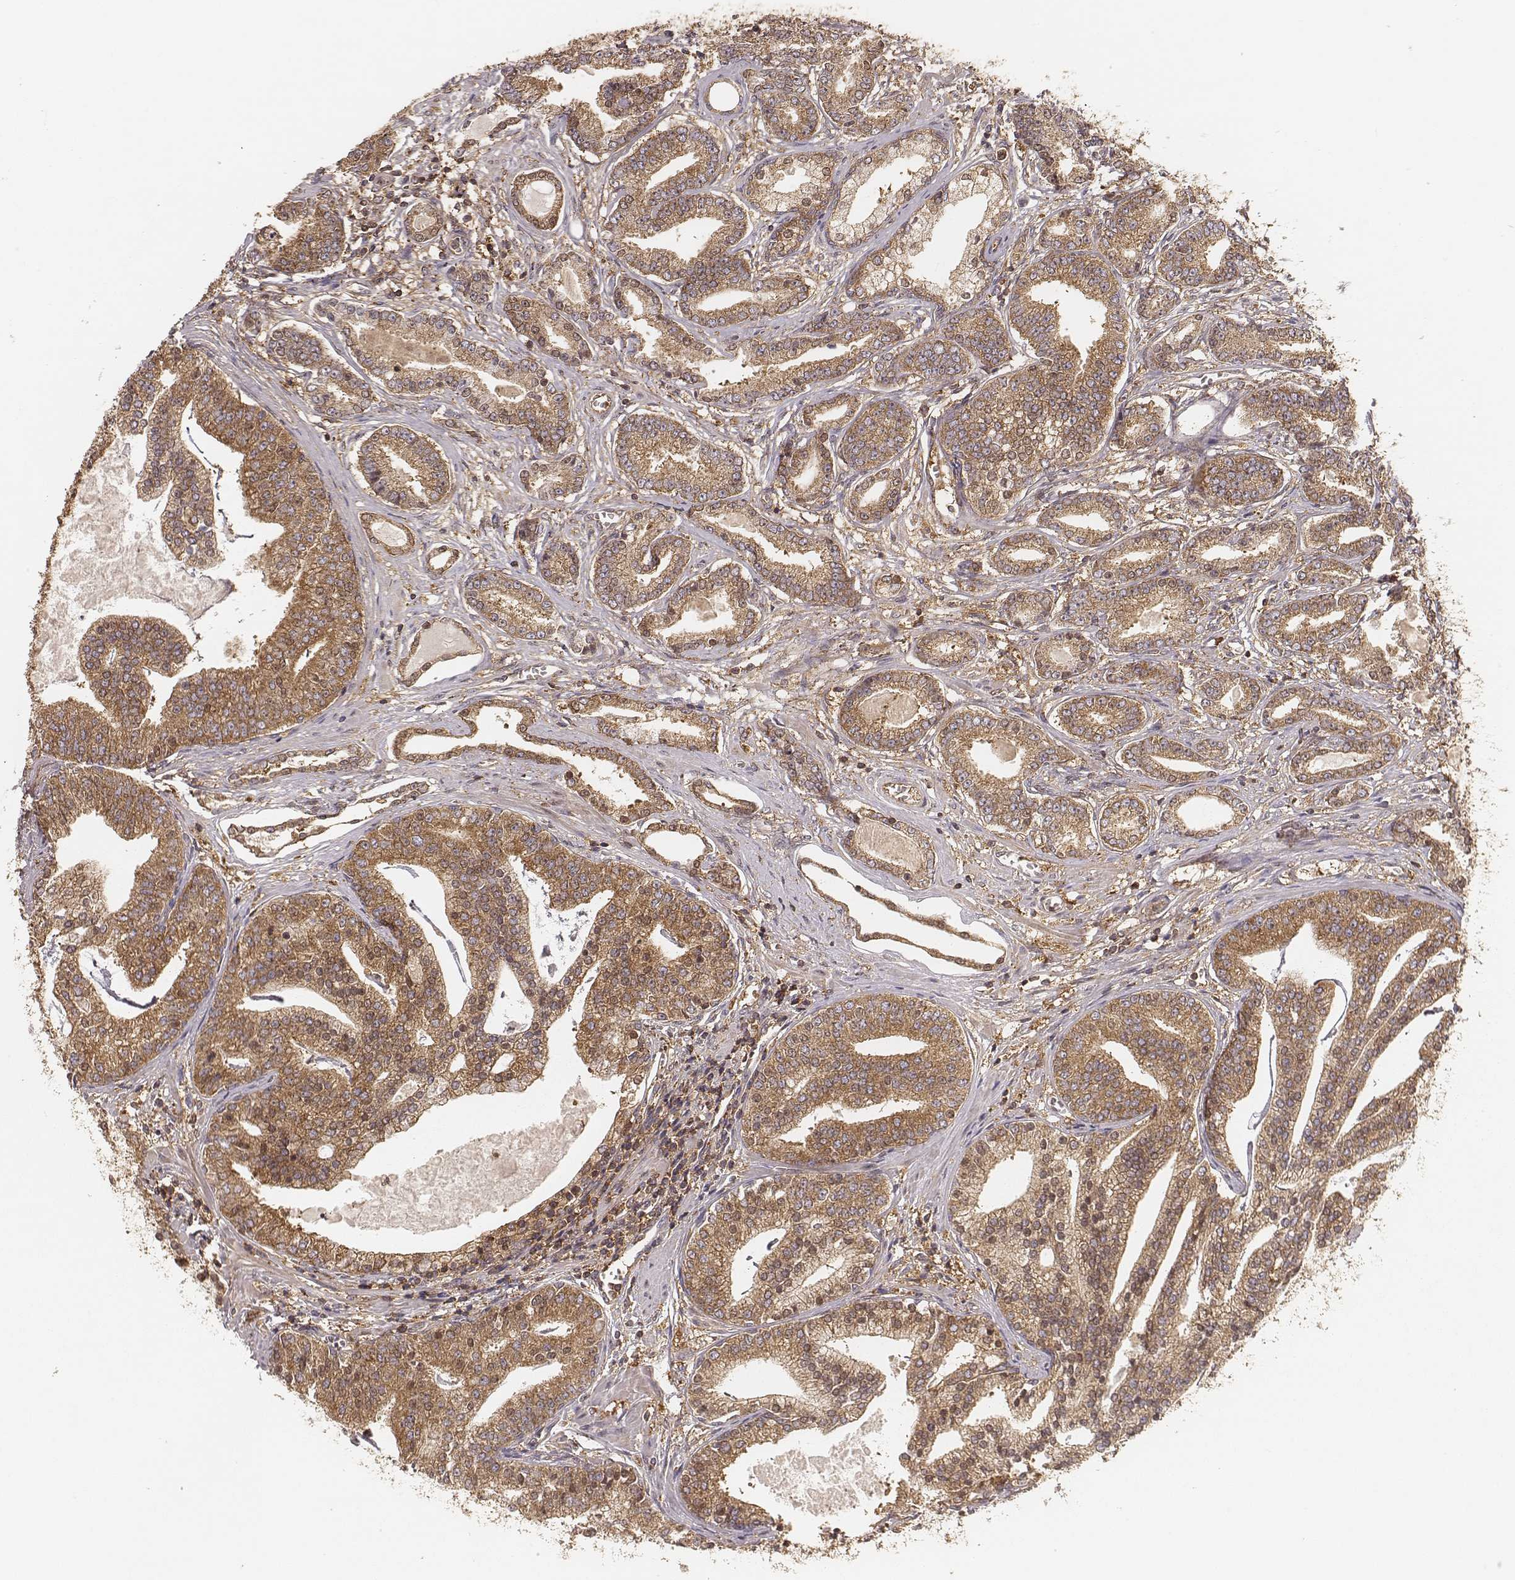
{"staining": {"intensity": "moderate", "quantity": ">75%", "location": "cytoplasmic/membranous"}, "tissue": "prostate cancer", "cell_type": "Tumor cells", "image_type": "cancer", "snomed": [{"axis": "morphology", "description": "Adenocarcinoma, NOS"}, {"axis": "topography", "description": "Prostate"}], "caption": "Immunohistochemistry (IHC) (DAB) staining of human prostate cancer (adenocarcinoma) reveals moderate cytoplasmic/membranous protein staining in approximately >75% of tumor cells. Ihc stains the protein of interest in brown and the nuclei are stained blue.", "gene": "CARS1", "patient": {"sex": "male", "age": 64}}